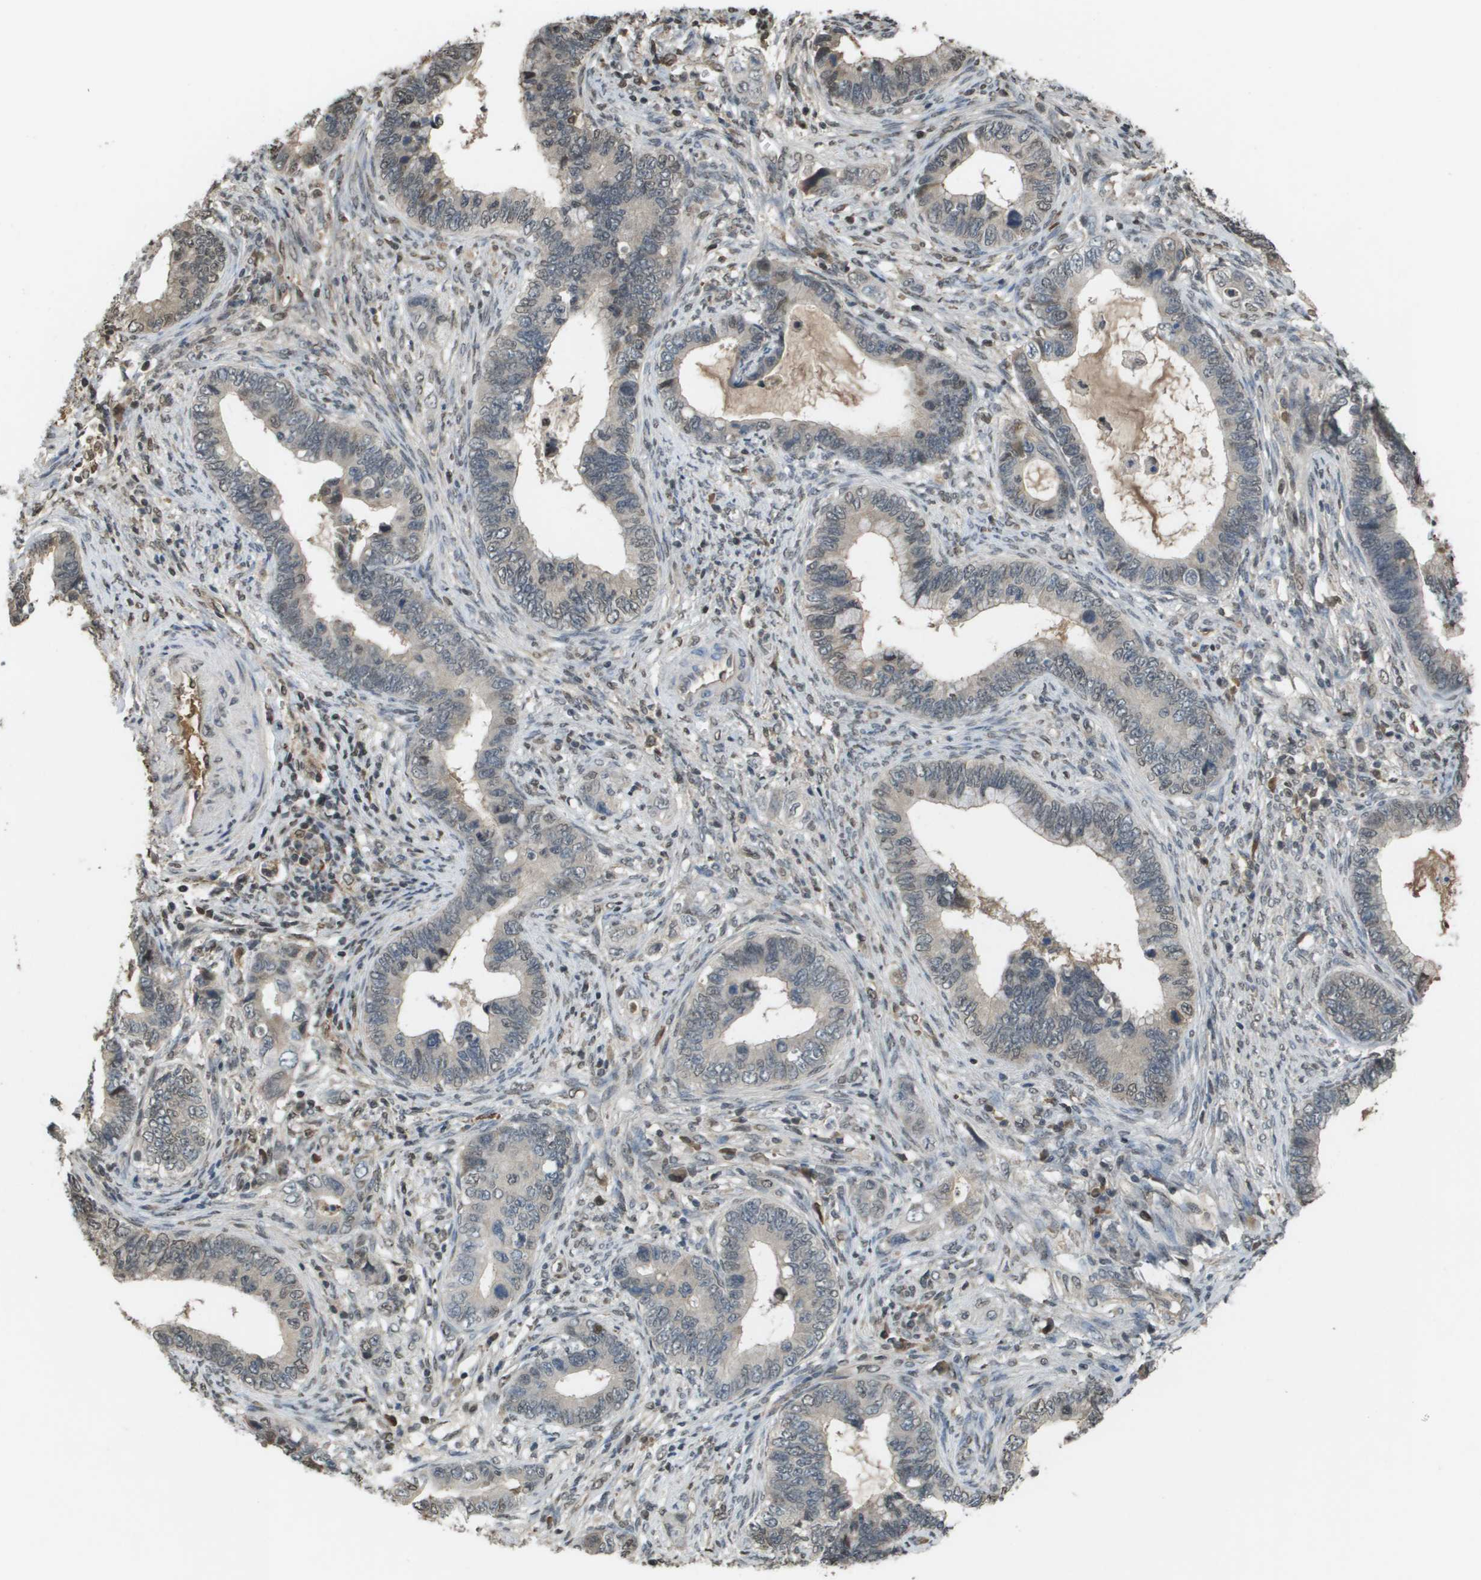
{"staining": {"intensity": "weak", "quantity": "<25%", "location": "nuclear"}, "tissue": "cervical cancer", "cell_type": "Tumor cells", "image_type": "cancer", "snomed": [{"axis": "morphology", "description": "Adenocarcinoma, NOS"}, {"axis": "topography", "description": "Cervix"}], "caption": "A micrograph of cervical cancer stained for a protein displays no brown staining in tumor cells.", "gene": "NDRG2", "patient": {"sex": "female", "age": 44}}